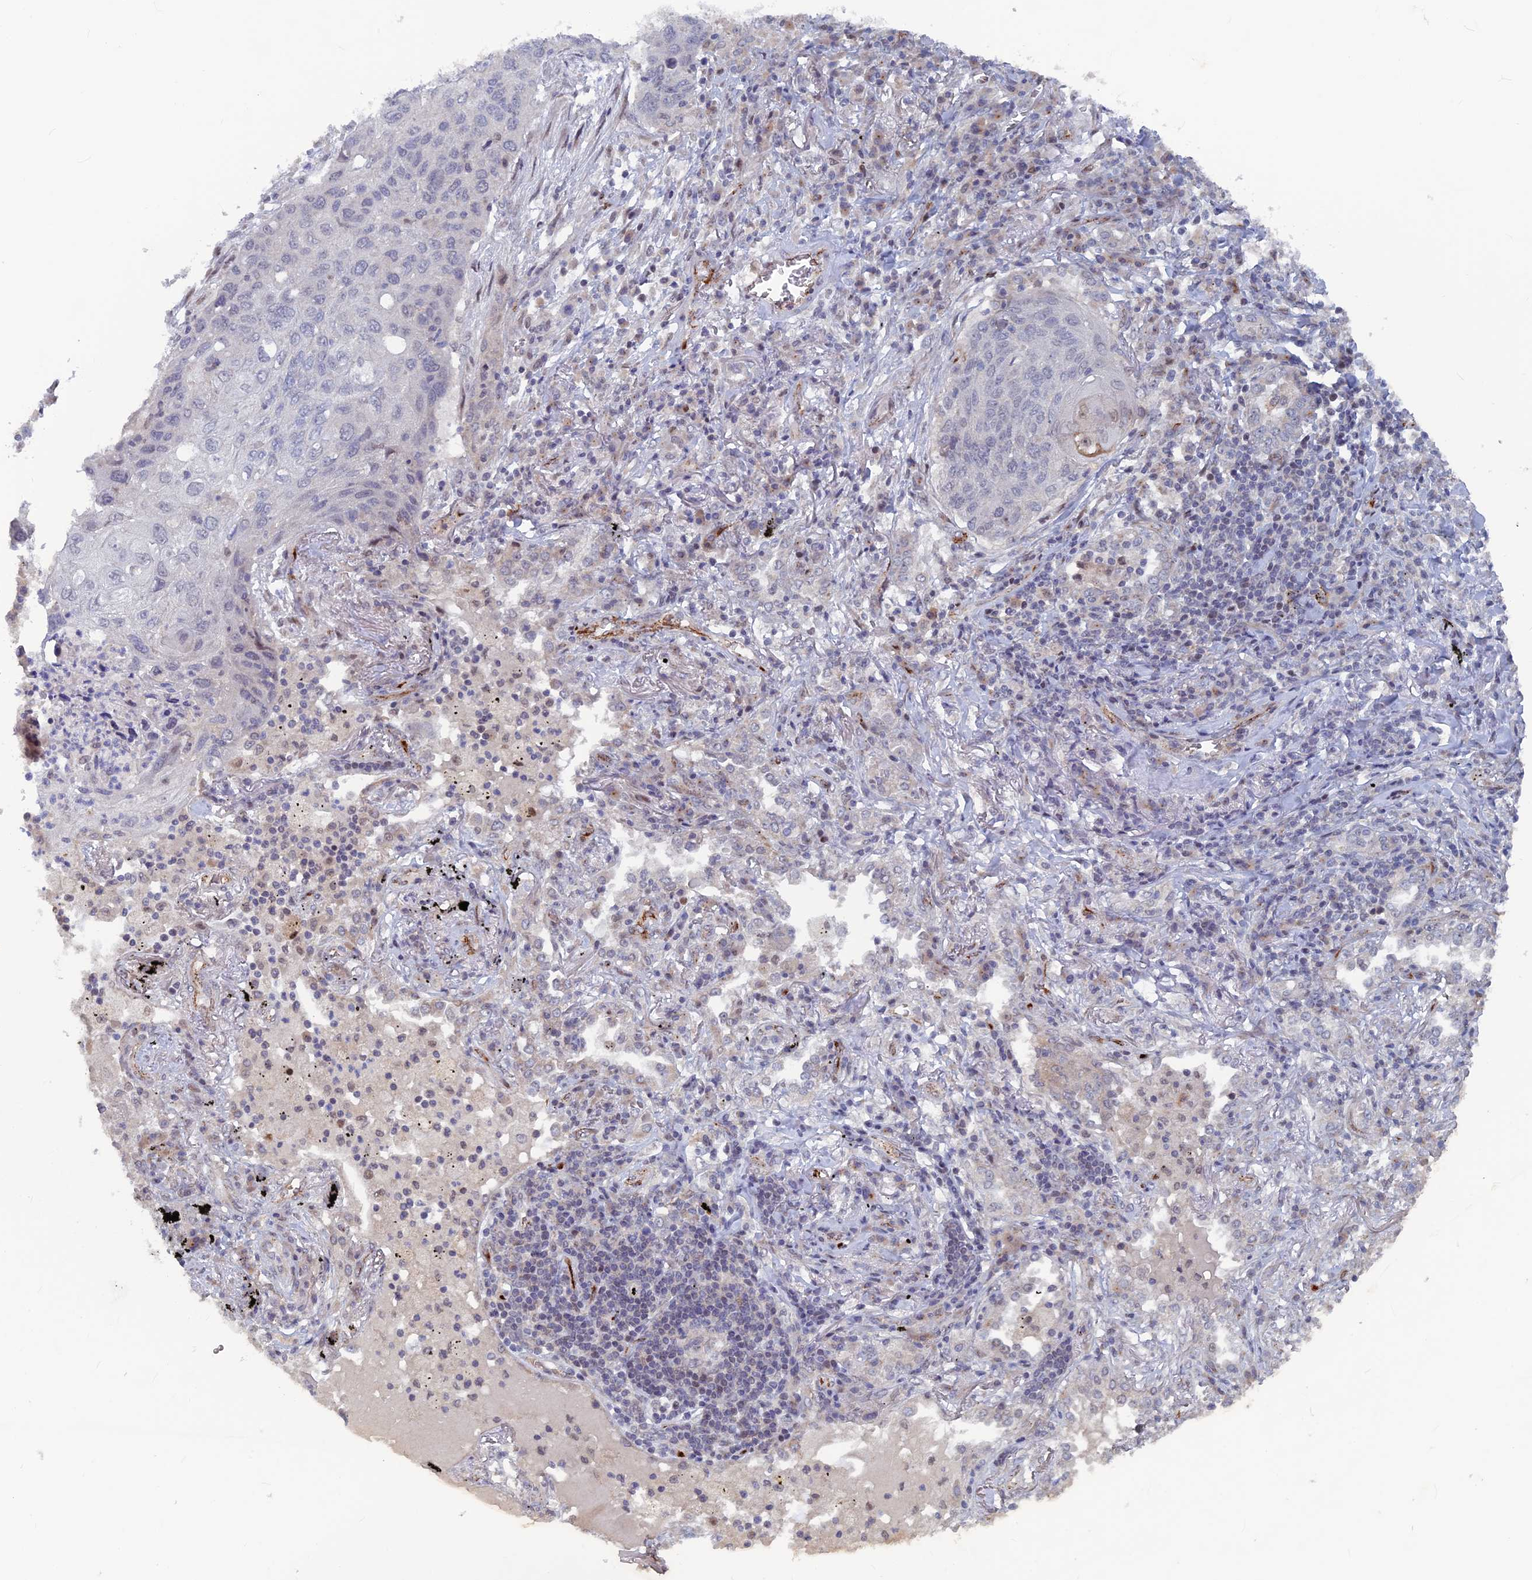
{"staining": {"intensity": "negative", "quantity": "none", "location": "none"}, "tissue": "lung cancer", "cell_type": "Tumor cells", "image_type": "cancer", "snomed": [{"axis": "morphology", "description": "Squamous cell carcinoma, NOS"}, {"axis": "topography", "description": "Lung"}], "caption": "Immunohistochemistry of human squamous cell carcinoma (lung) displays no positivity in tumor cells.", "gene": "SH3D21", "patient": {"sex": "female", "age": 63}}